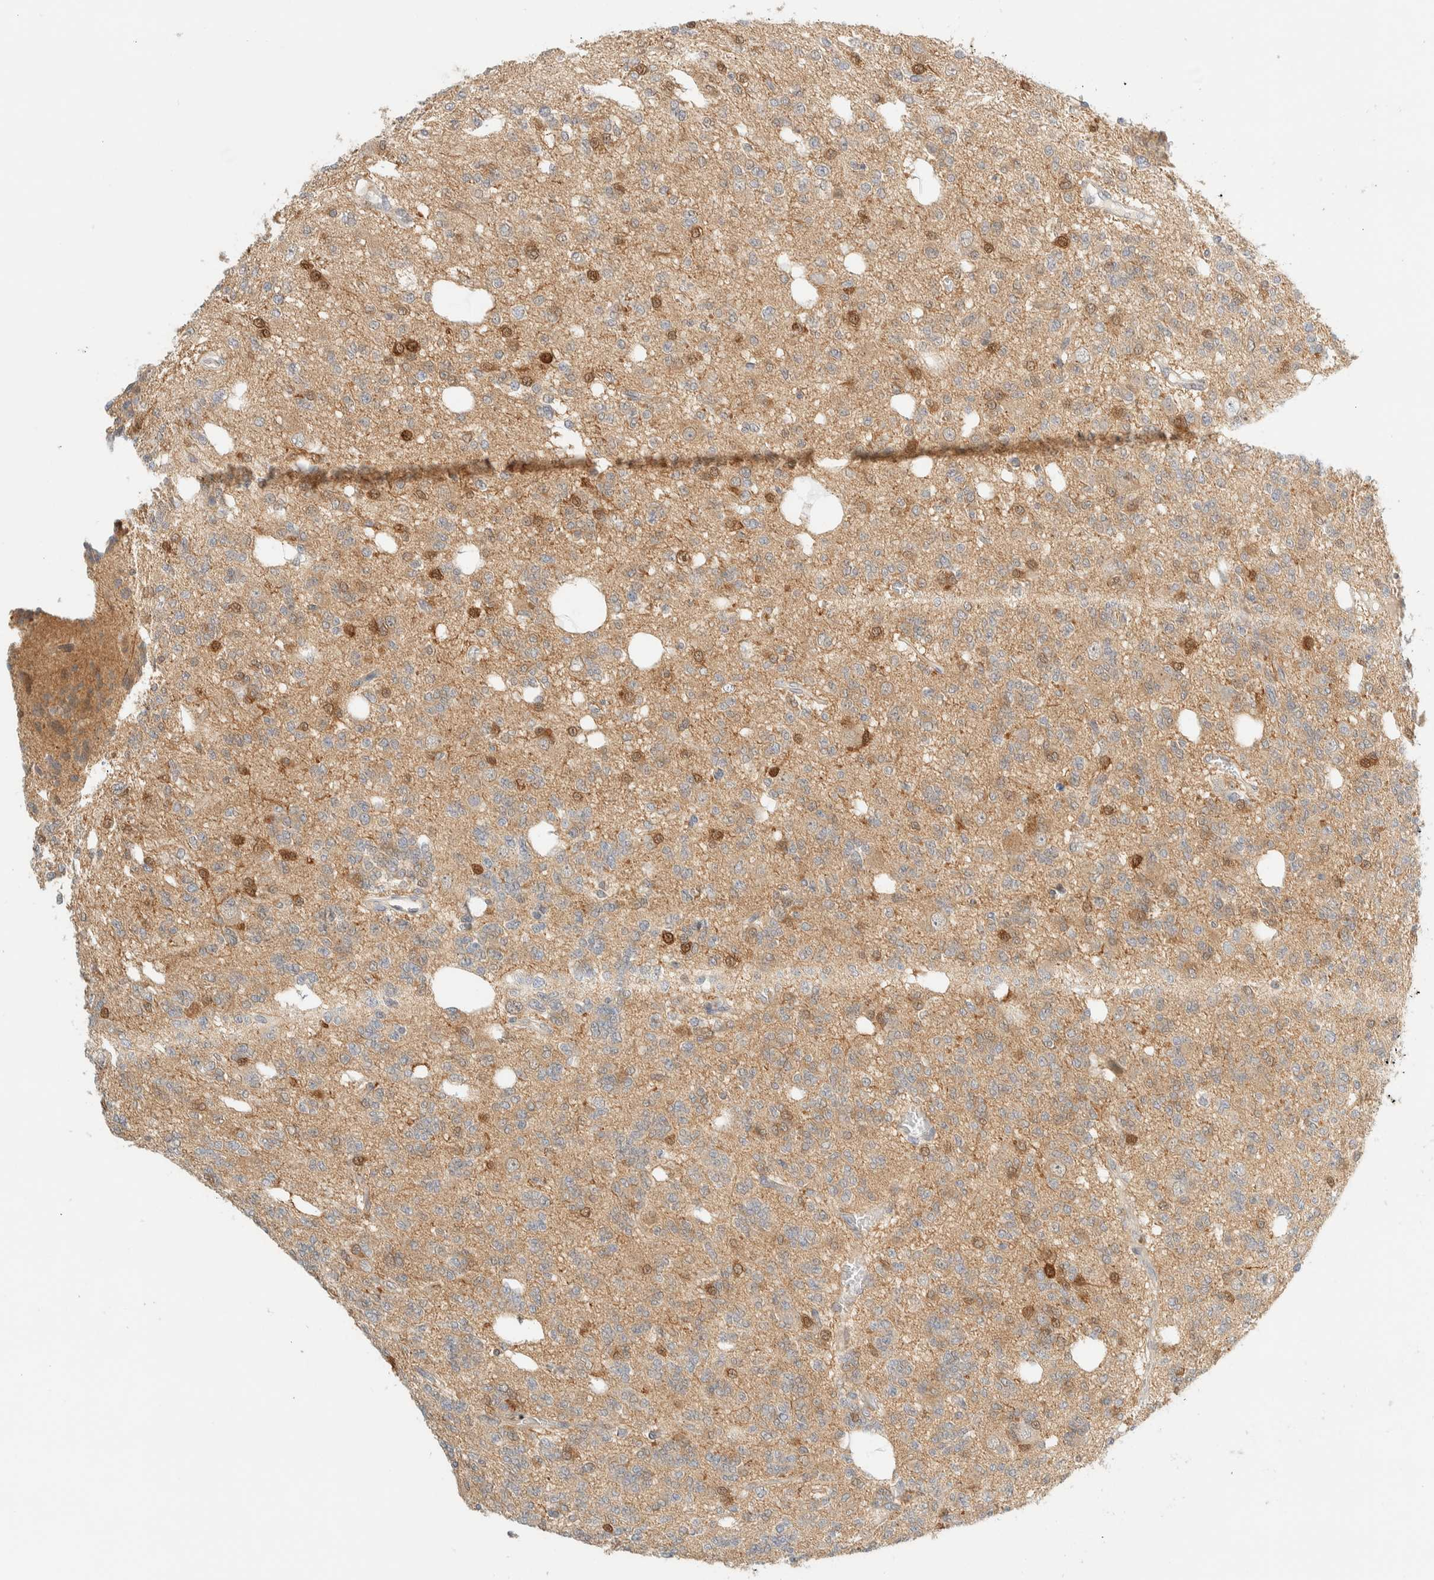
{"staining": {"intensity": "moderate", "quantity": "25%-75%", "location": "cytoplasmic/membranous,nuclear"}, "tissue": "glioma", "cell_type": "Tumor cells", "image_type": "cancer", "snomed": [{"axis": "morphology", "description": "Glioma, malignant, Low grade"}, {"axis": "topography", "description": "Brain"}], "caption": "Malignant glioma (low-grade) stained with a protein marker shows moderate staining in tumor cells.", "gene": "PCYT2", "patient": {"sex": "male", "age": 38}}